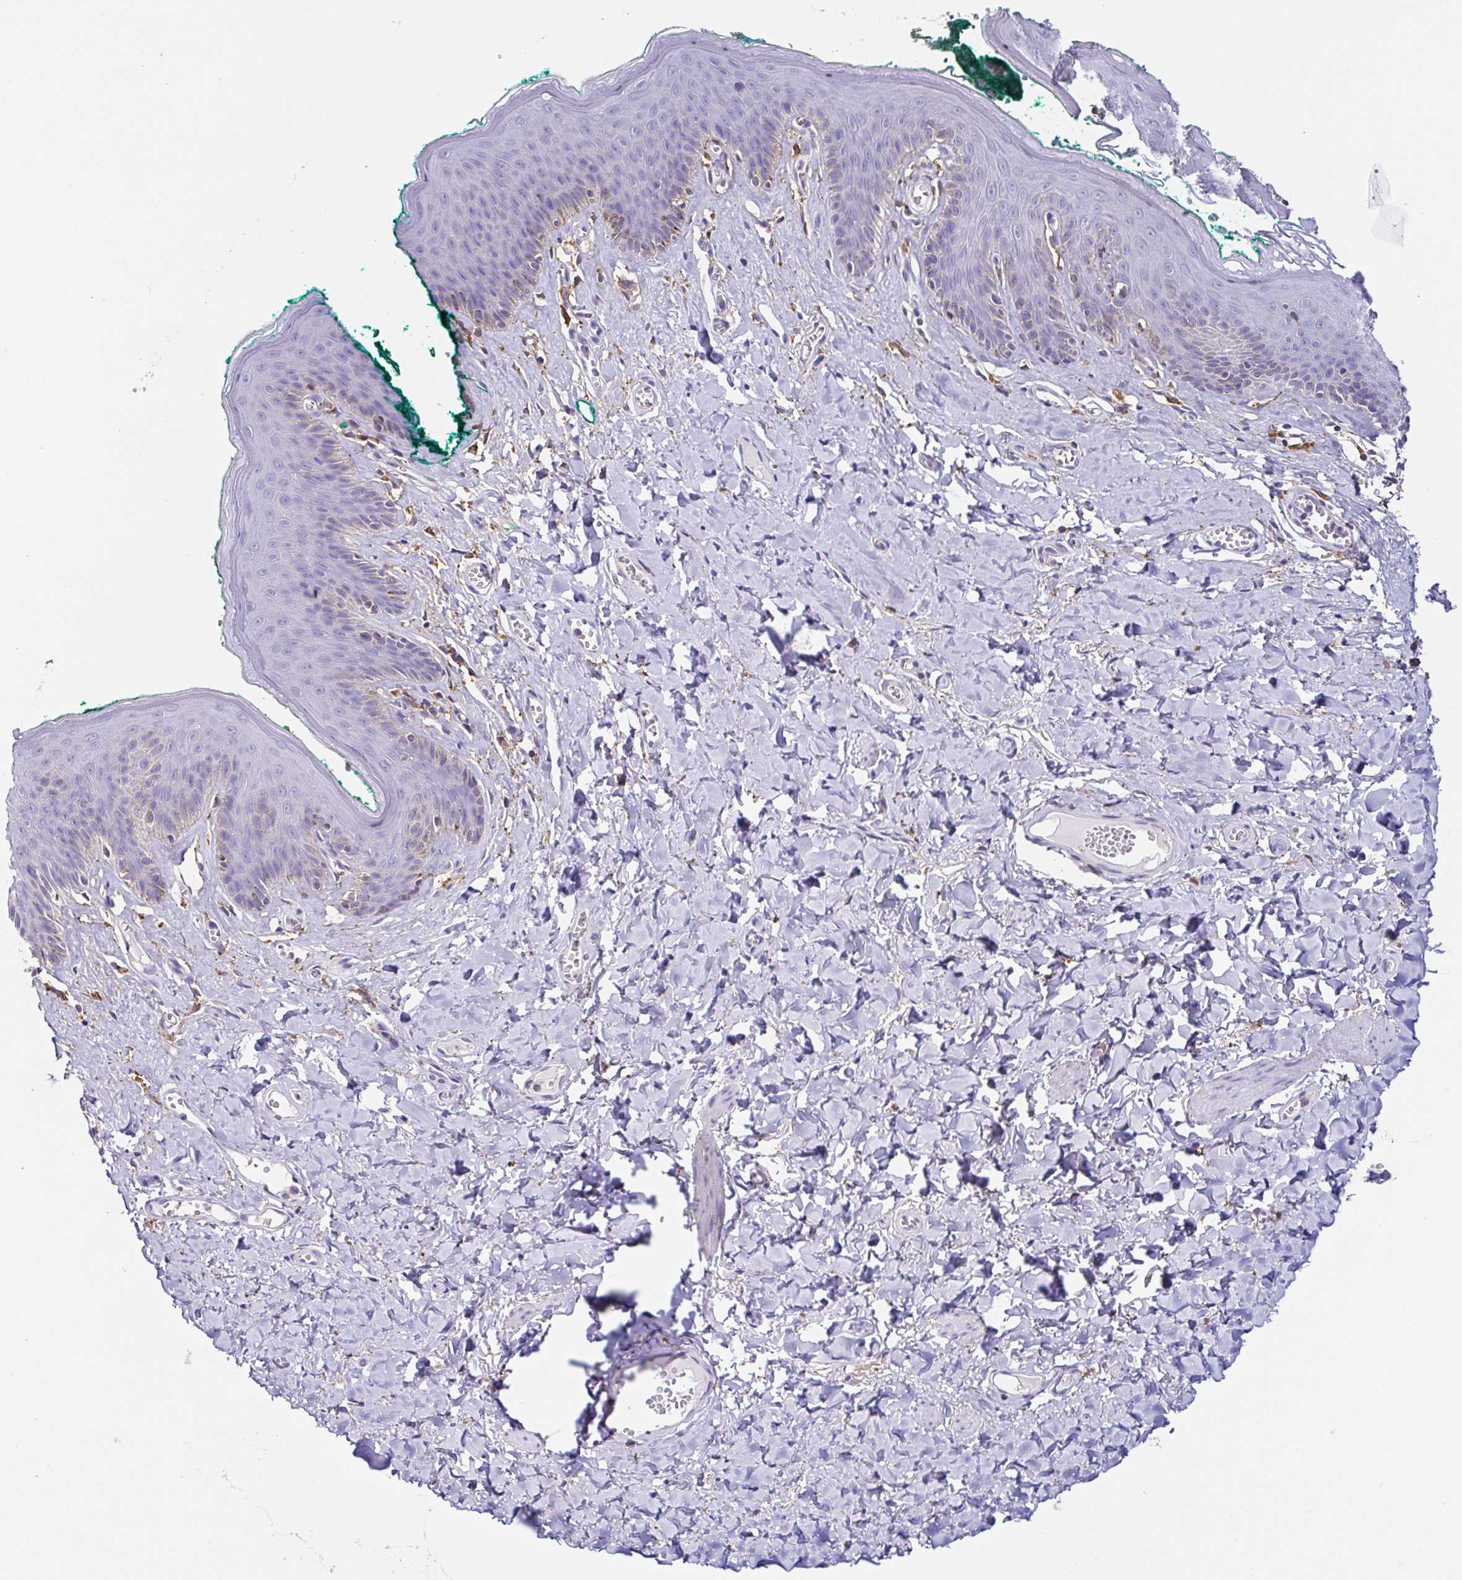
{"staining": {"intensity": "negative", "quantity": "none", "location": "none"}, "tissue": "skin", "cell_type": "Epidermal cells", "image_type": "normal", "snomed": [{"axis": "morphology", "description": "Normal tissue, NOS"}, {"axis": "topography", "description": "Vulva"}, {"axis": "topography", "description": "Peripheral nerve tissue"}], "caption": "This is an IHC photomicrograph of normal skin. There is no positivity in epidermal cells.", "gene": "ANXA10", "patient": {"sex": "female", "age": 66}}